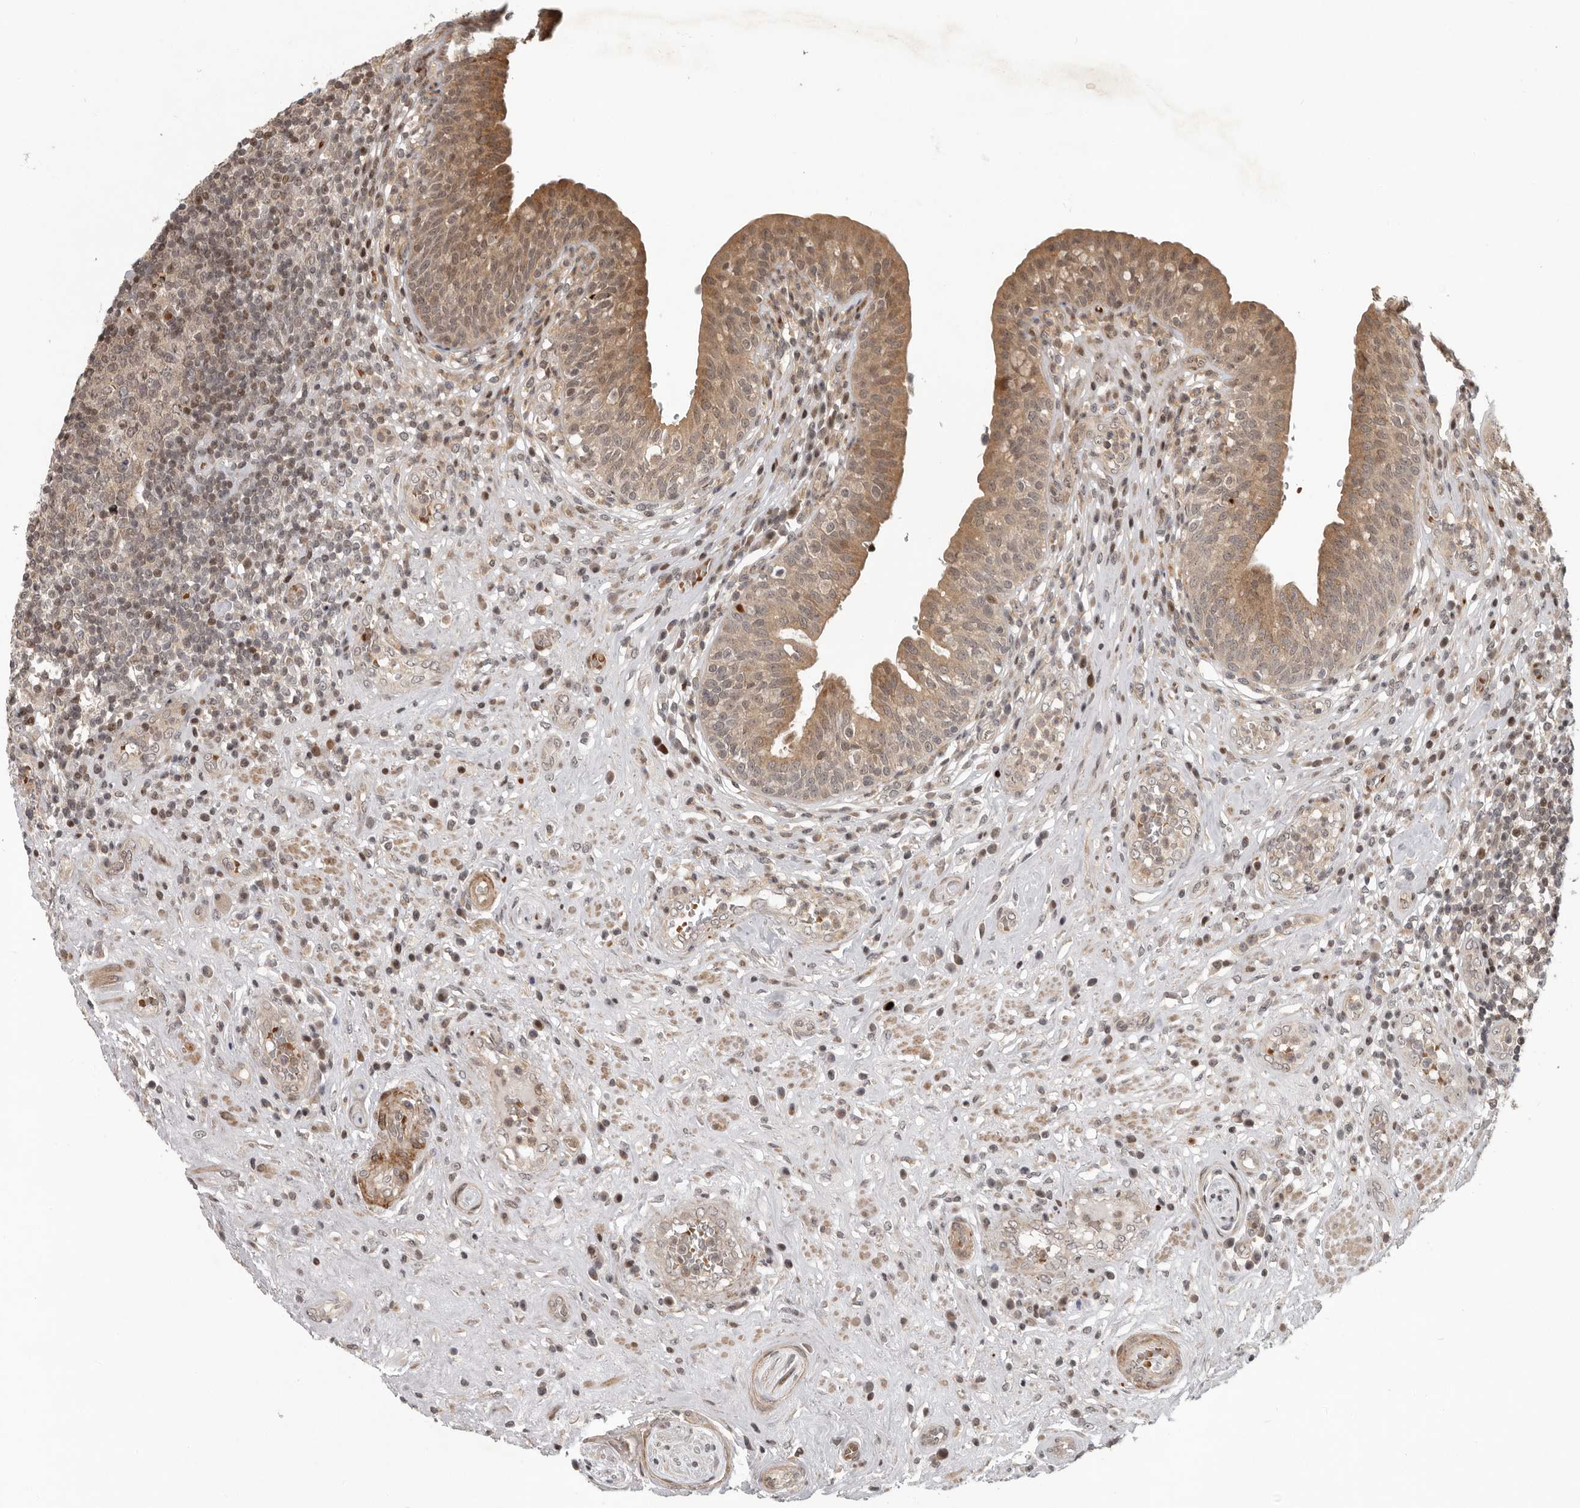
{"staining": {"intensity": "moderate", "quantity": ">75%", "location": "cytoplasmic/membranous,nuclear"}, "tissue": "urinary bladder", "cell_type": "Urothelial cells", "image_type": "normal", "snomed": [{"axis": "morphology", "description": "Normal tissue, NOS"}, {"axis": "topography", "description": "Urinary bladder"}], "caption": "Immunohistochemical staining of unremarkable human urinary bladder demonstrates medium levels of moderate cytoplasmic/membranous,nuclear expression in about >75% of urothelial cells.", "gene": "RABIF", "patient": {"sex": "female", "age": 62}}